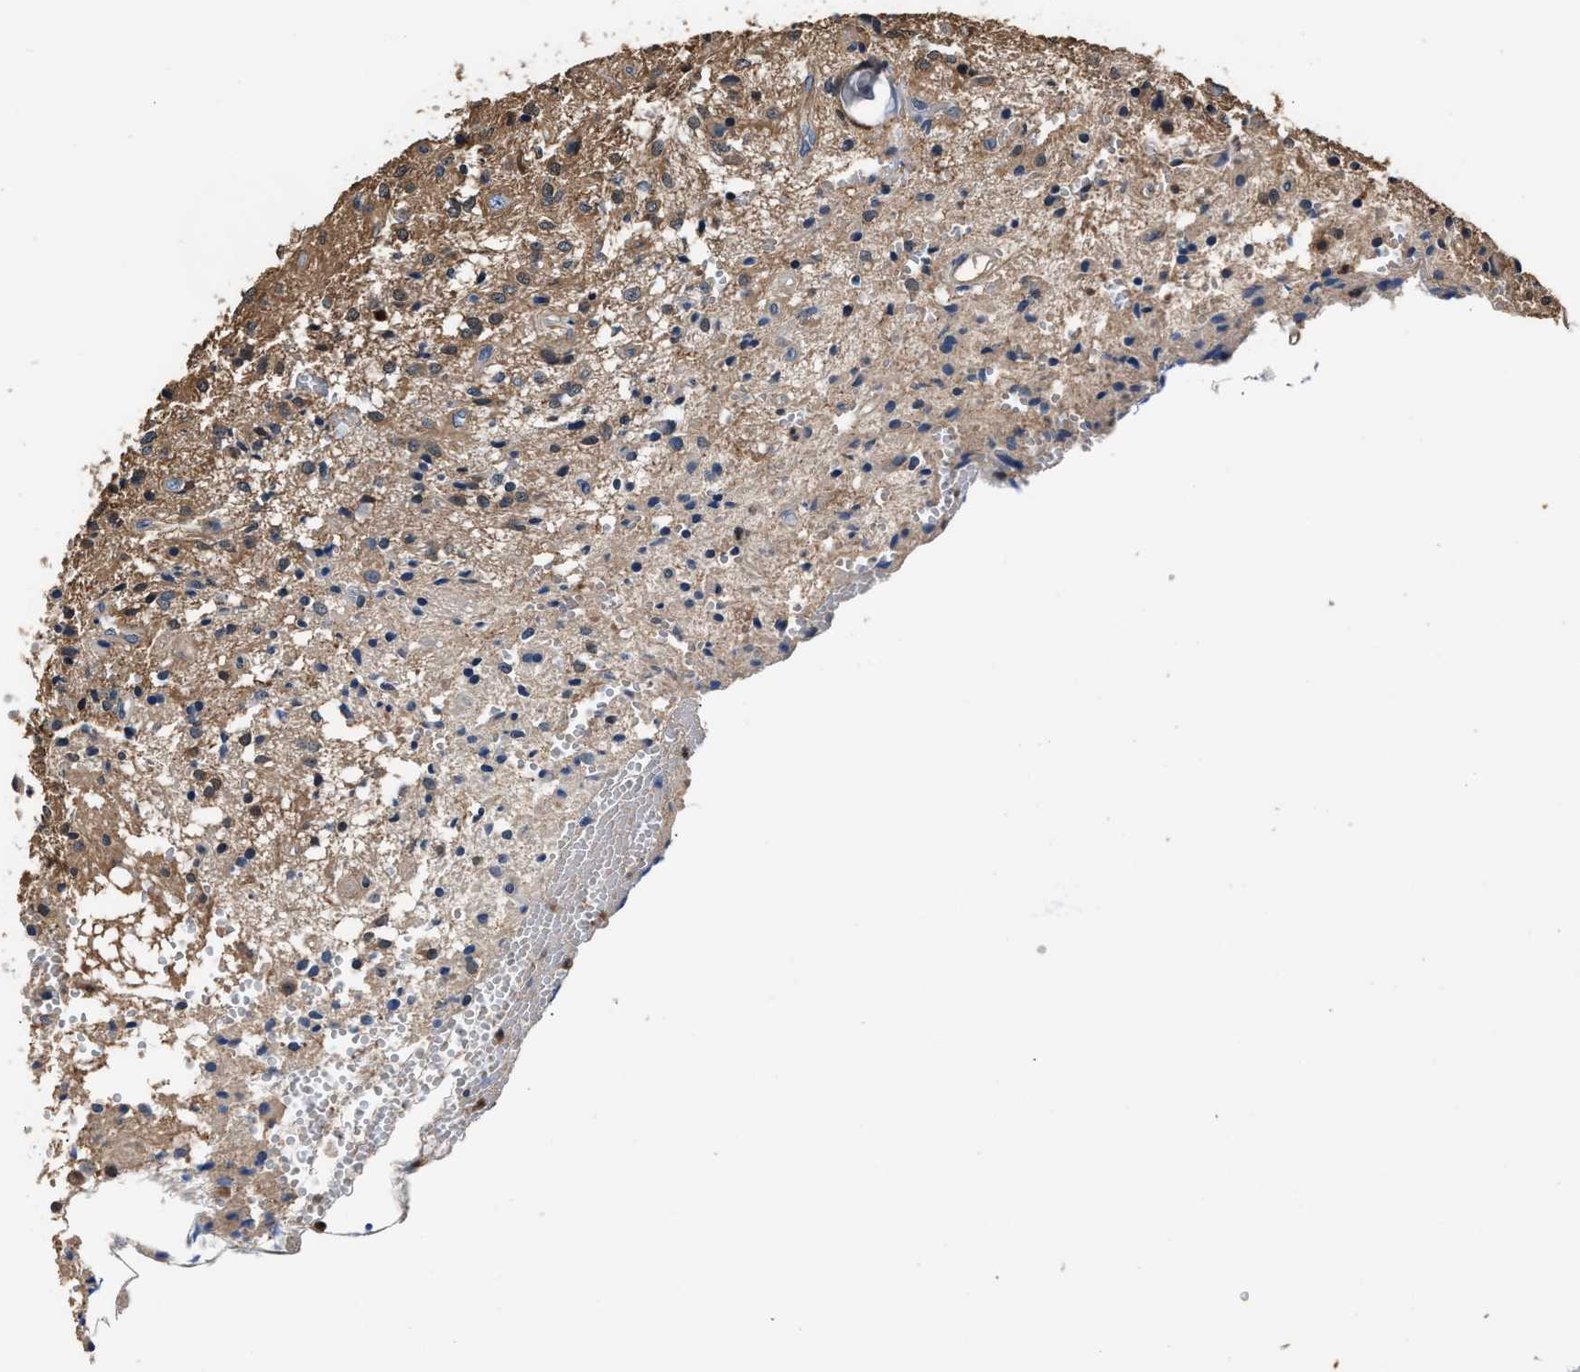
{"staining": {"intensity": "weak", "quantity": "25%-75%", "location": "cytoplasmic/membranous"}, "tissue": "glioma", "cell_type": "Tumor cells", "image_type": "cancer", "snomed": [{"axis": "morphology", "description": "Glioma, malignant, High grade"}, {"axis": "topography", "description": "Brain"}], "caption": "Weak cytoplasmic/membranous protein positivity is appreciated in about 25%-75% of tumor cells in malignant high-grade glioma. (DAB (3,3'-diaminobenzidine) IHC, brown staining for protein, blue staining for nuclei).", "gene": "GSTP1", "patient": {"sex": "female", "age": 59}}